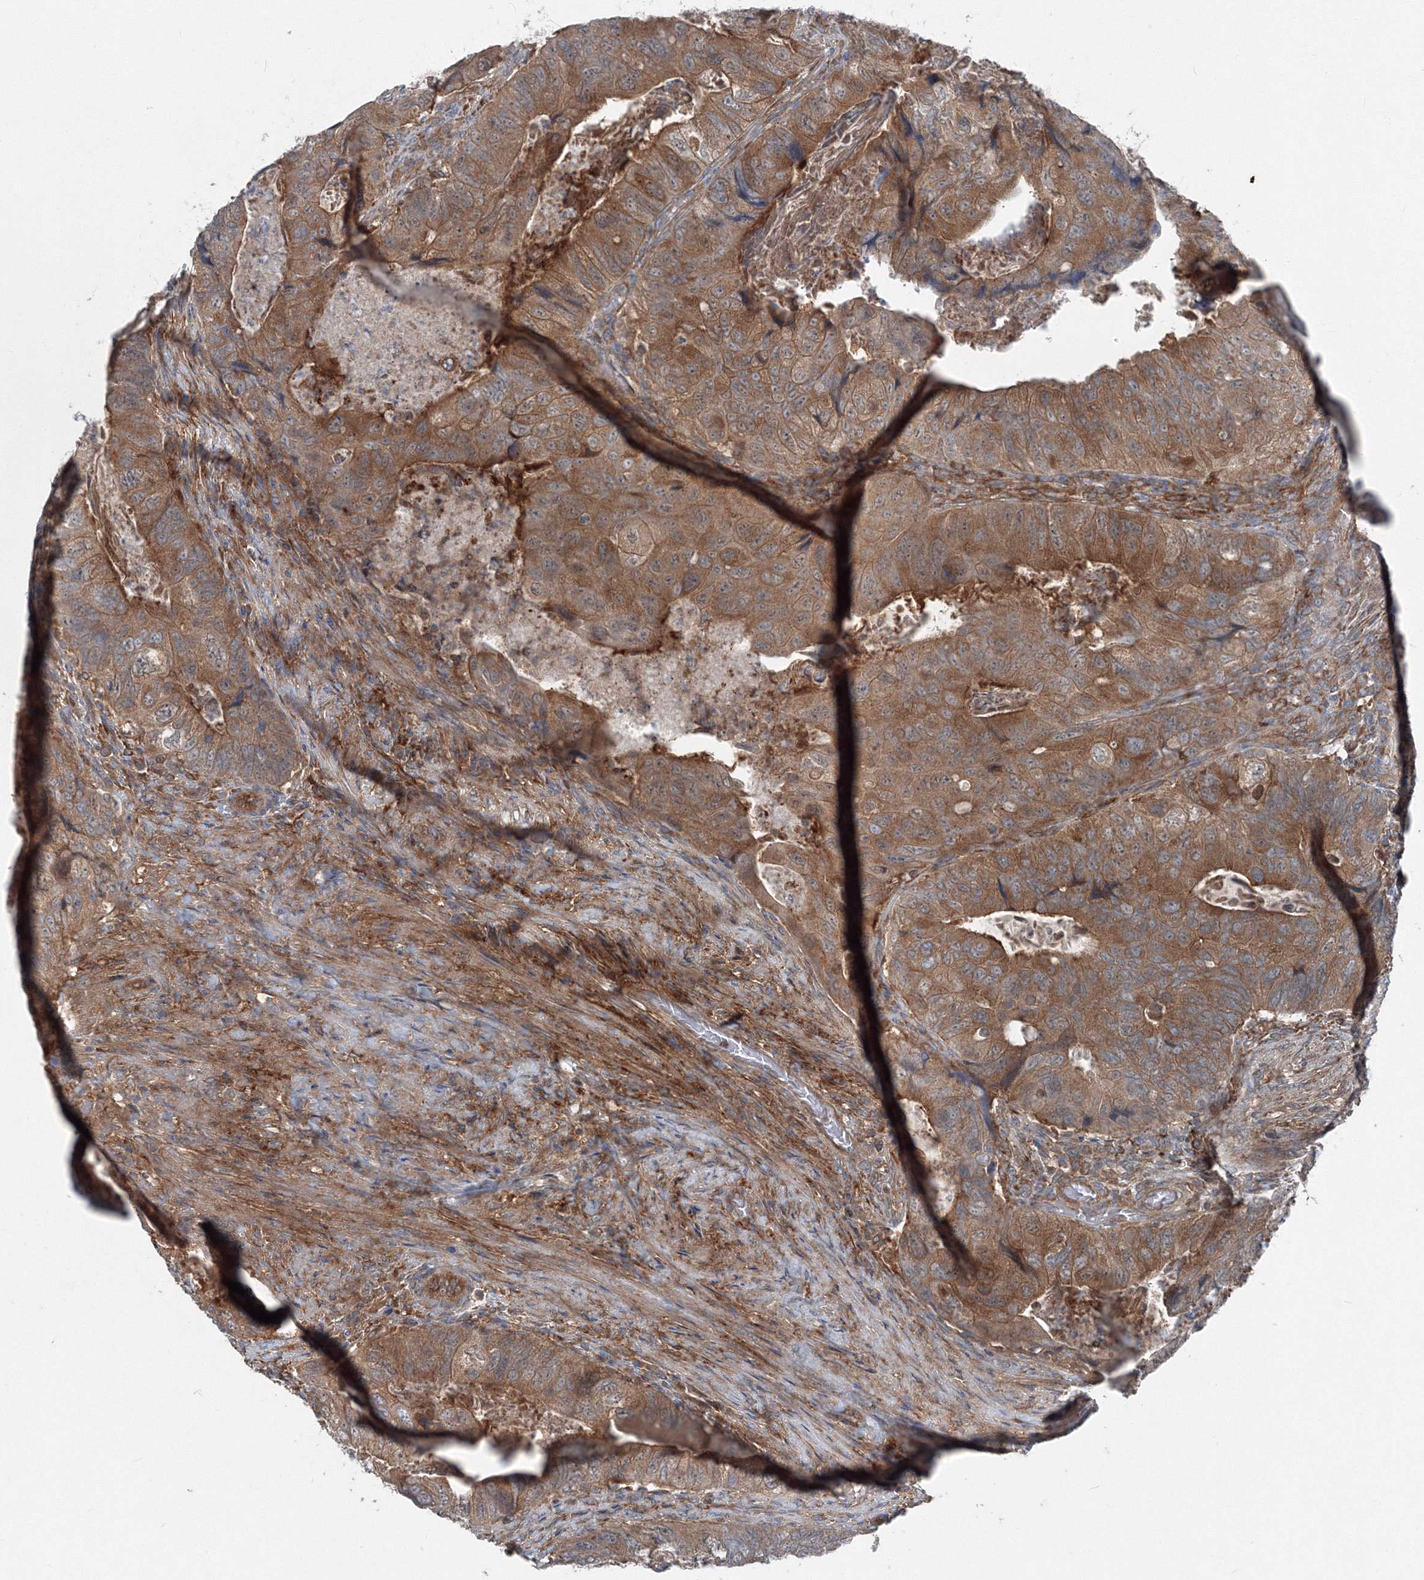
{"staining": {"intensity": "moderate", "quantity": ">75%", "location": "cytoplasmic/membranous"}, "tissue": "colorectal cancer", "cell_type": "Tumor cells", "image_type": "cancer", "snomed": [{"axis": "morphology", "description": "Adenocarcinoma, NOS"}, {"axis": "topography", "description": "Rectum"}], "caption": "The immunohistochemical stain highlights moderate cytoplasmic/membranous expression in tumor cells of colorectal cancer tissue. Using DAB (3,3'-diaminobenzidine) (brown) and hematoxylin (blue) stains, captured at high magnification using brightfield microscopy.", "gene": "TPRKB", "patient": {"sex": "male", "age": 63}}